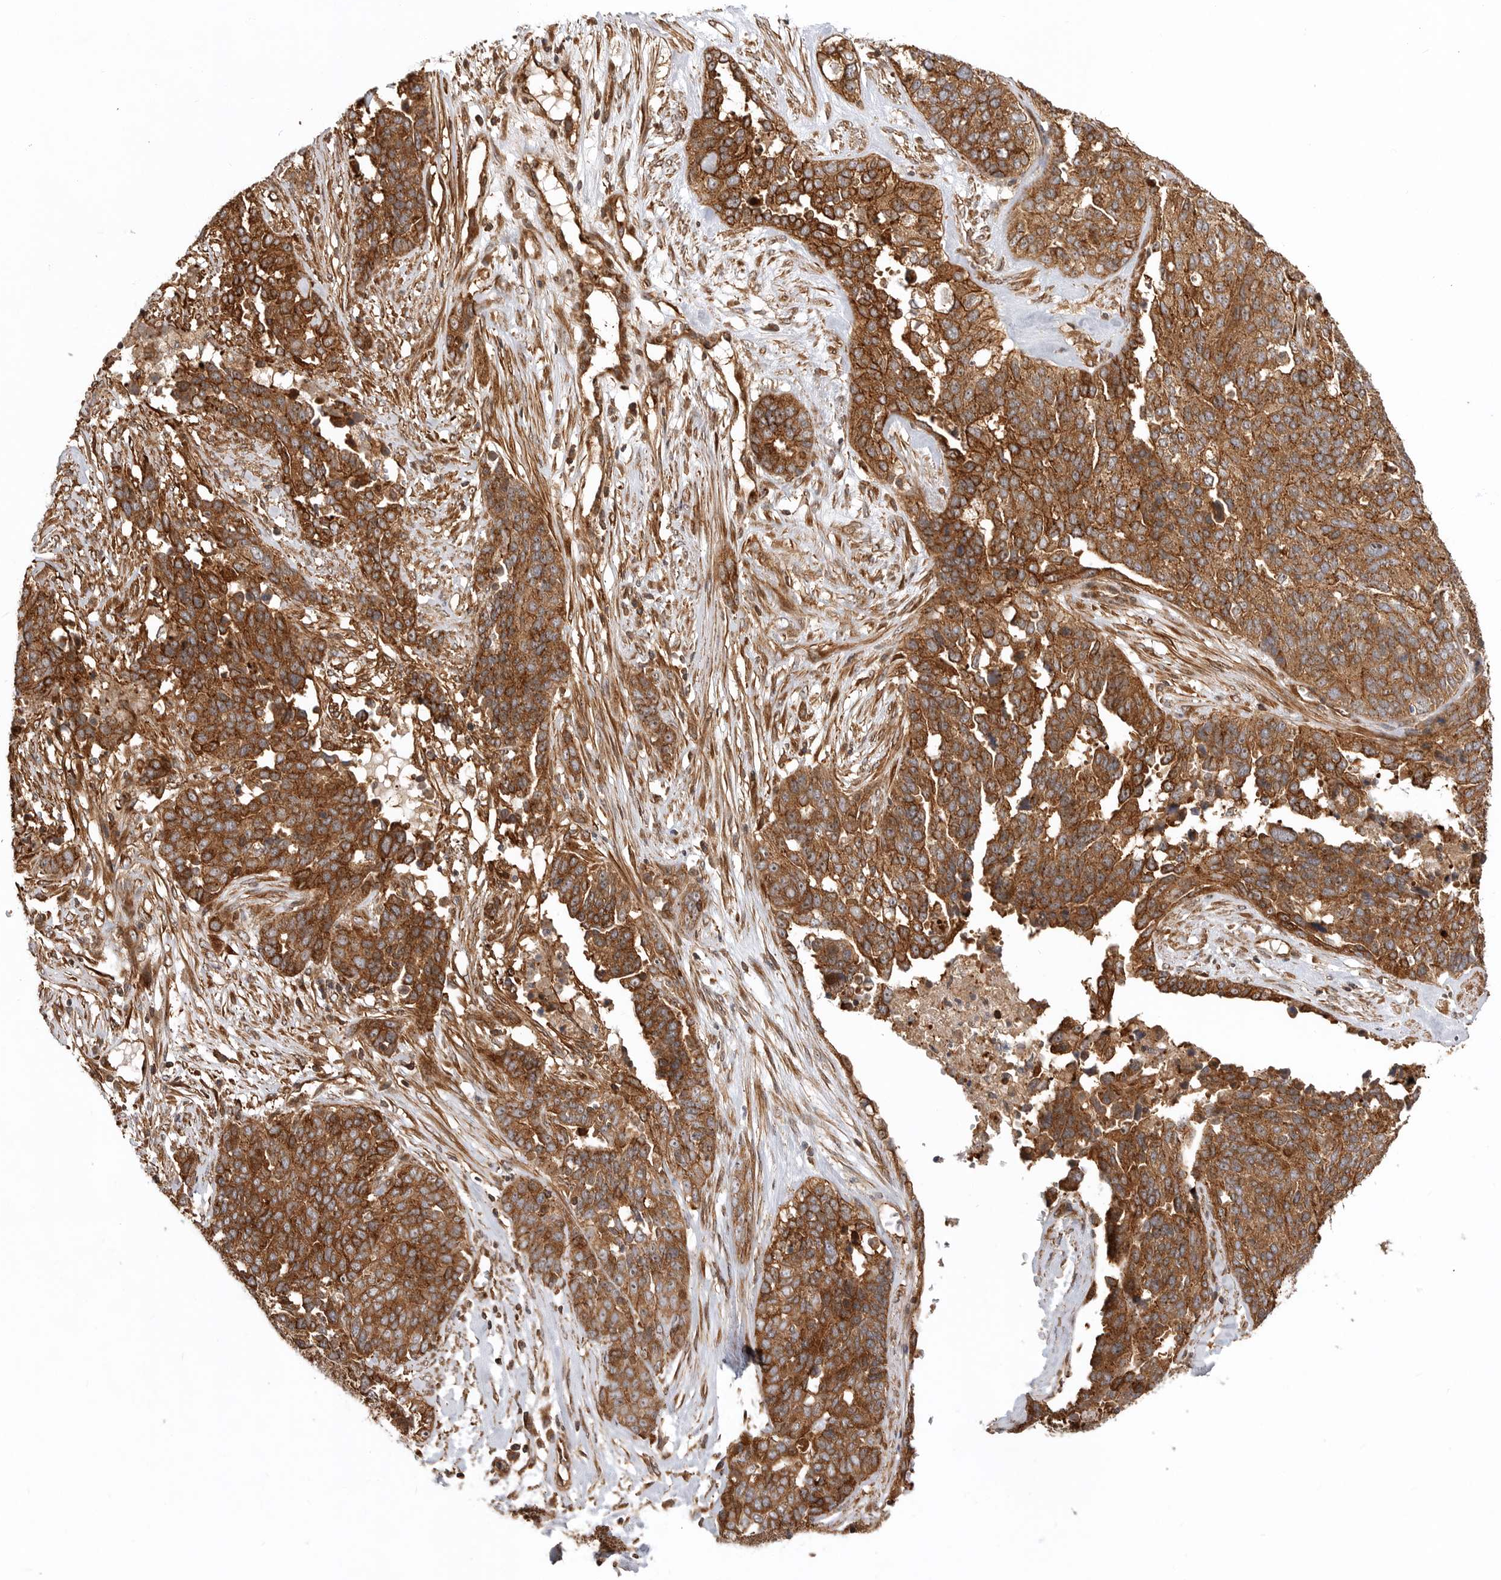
{"staining": {"intensity": "strong", "quantity": ">75%", "location": "cytoplasmic/membranous"}, "tissue": "ovarian cancer", "cell_type": "Tumor cells", "image_type": "cancer", "snomed": [{"axis": "morphology", "description": "Cystadenocarcinoma, serous, NOS"}, {"axis": "topography", "description": "Ovary"}], "caption": "Immunohistochemistry image of neoplastic tissue: ovarian serous cystadenocarcinoma stained using immunohistochemistry exhibits high levels of strong protein expression localized specifically in the cytoplasmic/membranous of tumor cells, appearing as a cytoplasmic/membranous brown color.", "gene": "GPATCH2", "patient": {"sex": "female", "age": 44}}